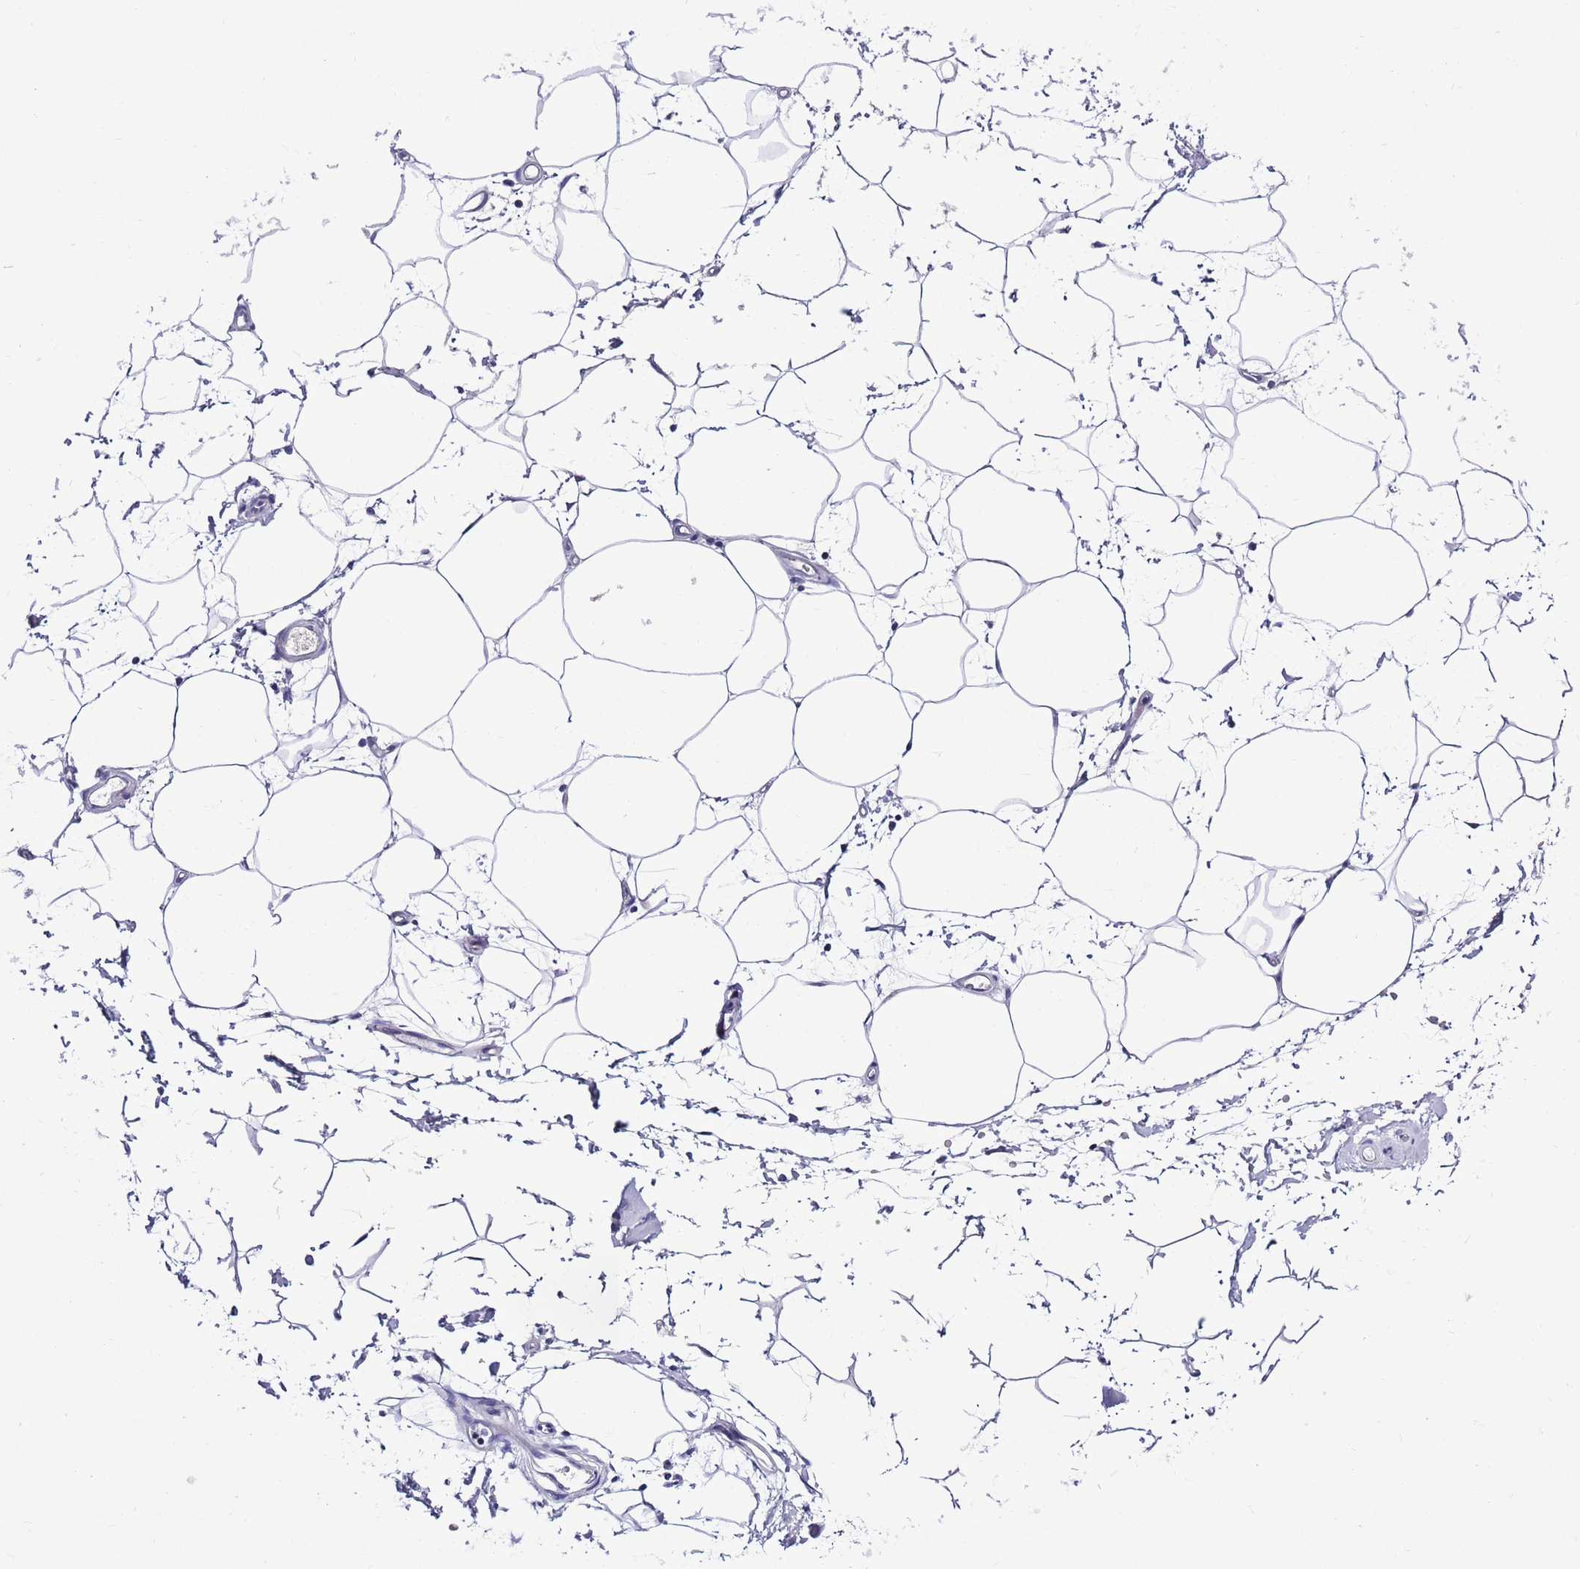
{"staining": {"intensity": "negative", "quantity": "none", "location": "none"}, "tissue": "adipose tissue", "cell_type": "Adipocytes", "image_type": "normal", "snomed": [{"axis": "morphology", "description": "Normal tissue, NOS"}, {"axis": "topography", "description": "Soft tissue"}, {"axis": "topography", "description": "Adipose tissue"}, {"axis": "topography", "description": "Vascular tissue"}, {"axis": "topography", "description": "Peripheral nerve tissue"}], "caption": "There is no significant positivity in adipocytes of adipose tissue.", "gene": "MTMR2", "patient": {"sex": "male", "age": 74}}